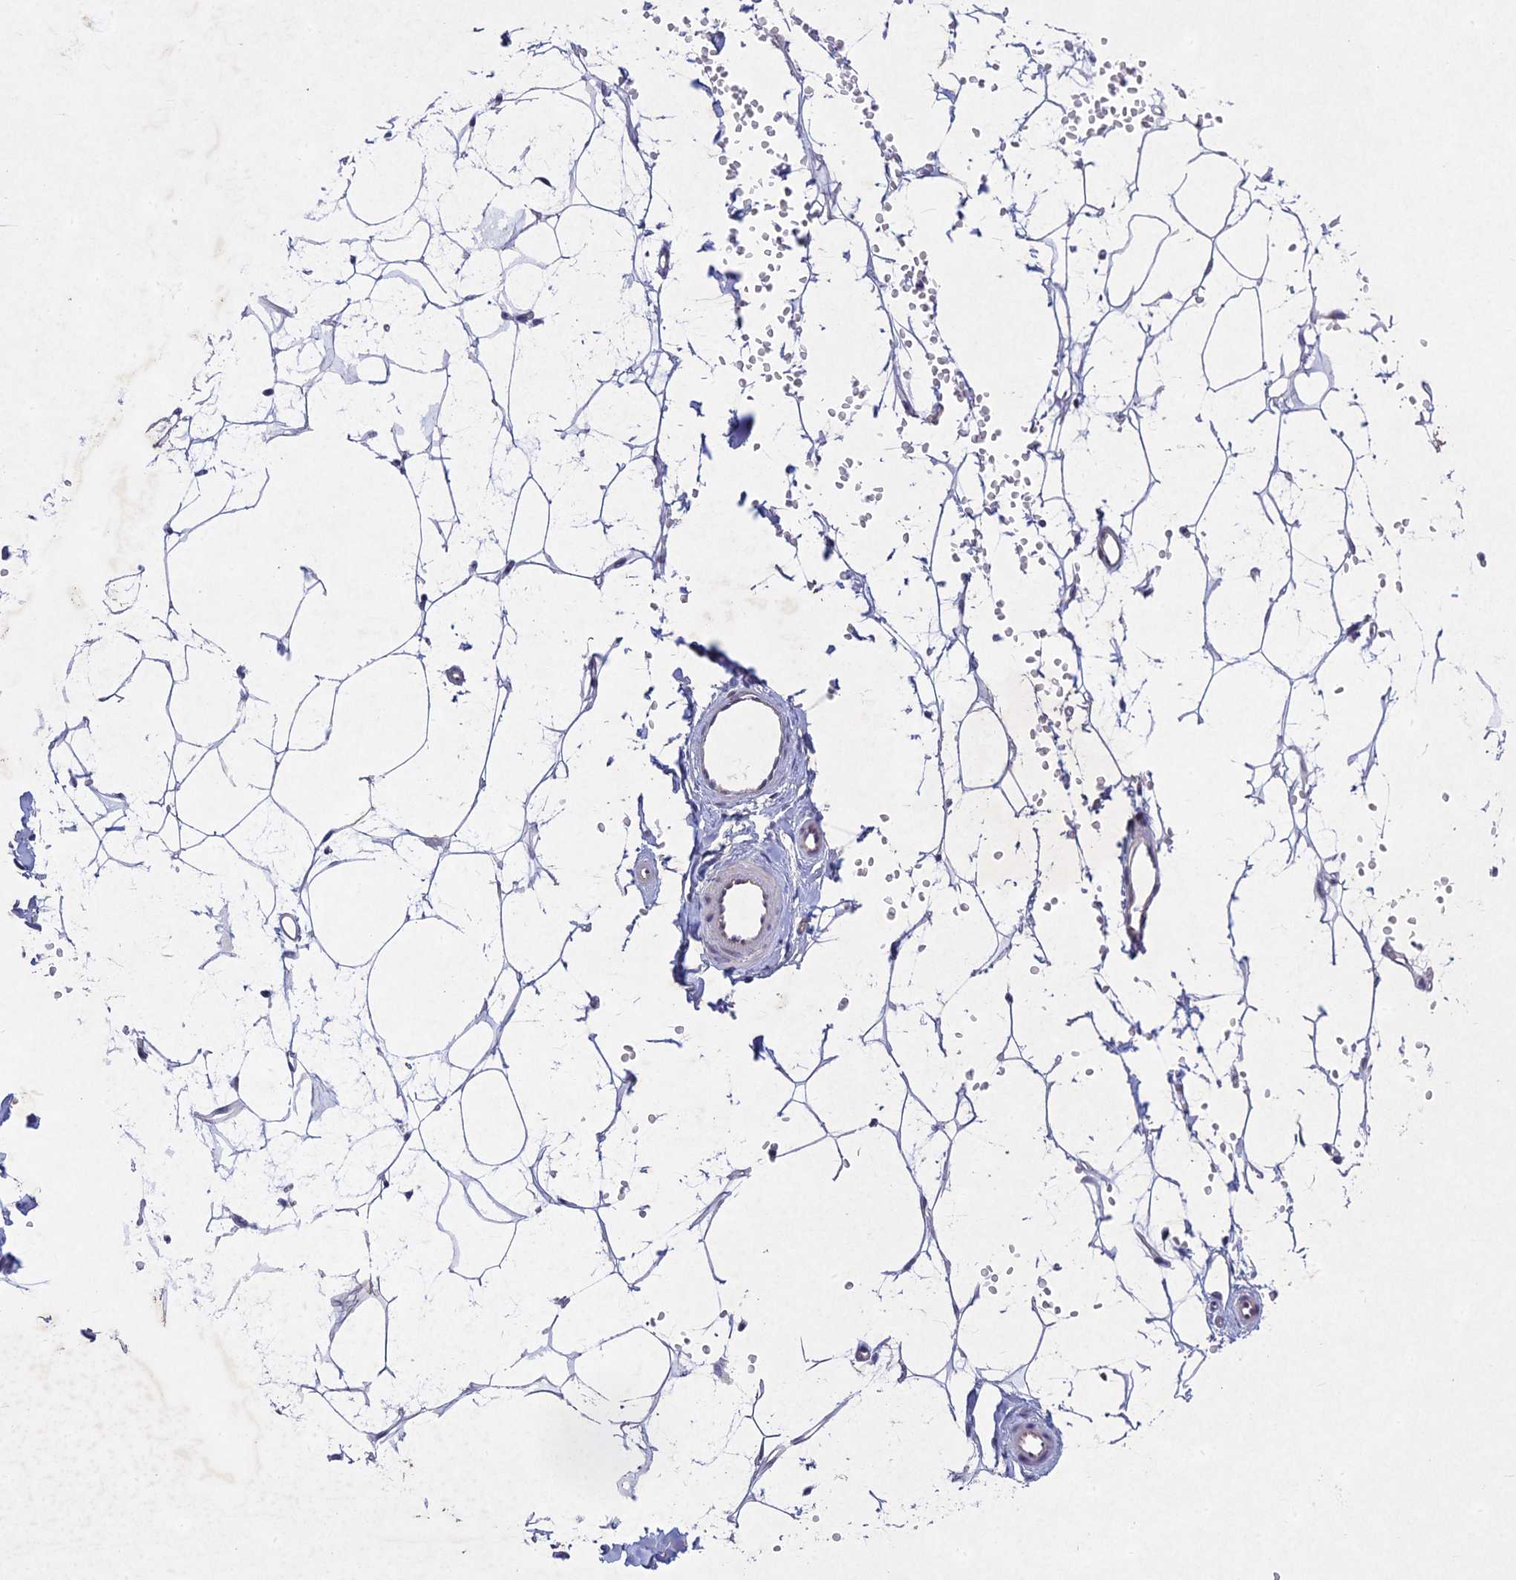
{"staining": {"intensity": "negative", "quantity": "none", "location": "none"}, "tissue": "adipose tissue", "cell_type": "Adipocytes", "image_type": "normal", "snomed": [{"axis": "morphology", "description": "Normal tissue, NOS"}, {"axis": "topography", "description": "Breast"}], "caption": "High power microscopy micrograph of an IHC micrograph of unremarkable adipose tissue, revealing no significant staining in adipocytes.", "gene": "PTHLH", "patient": {"sex": "female", "age": 23}}